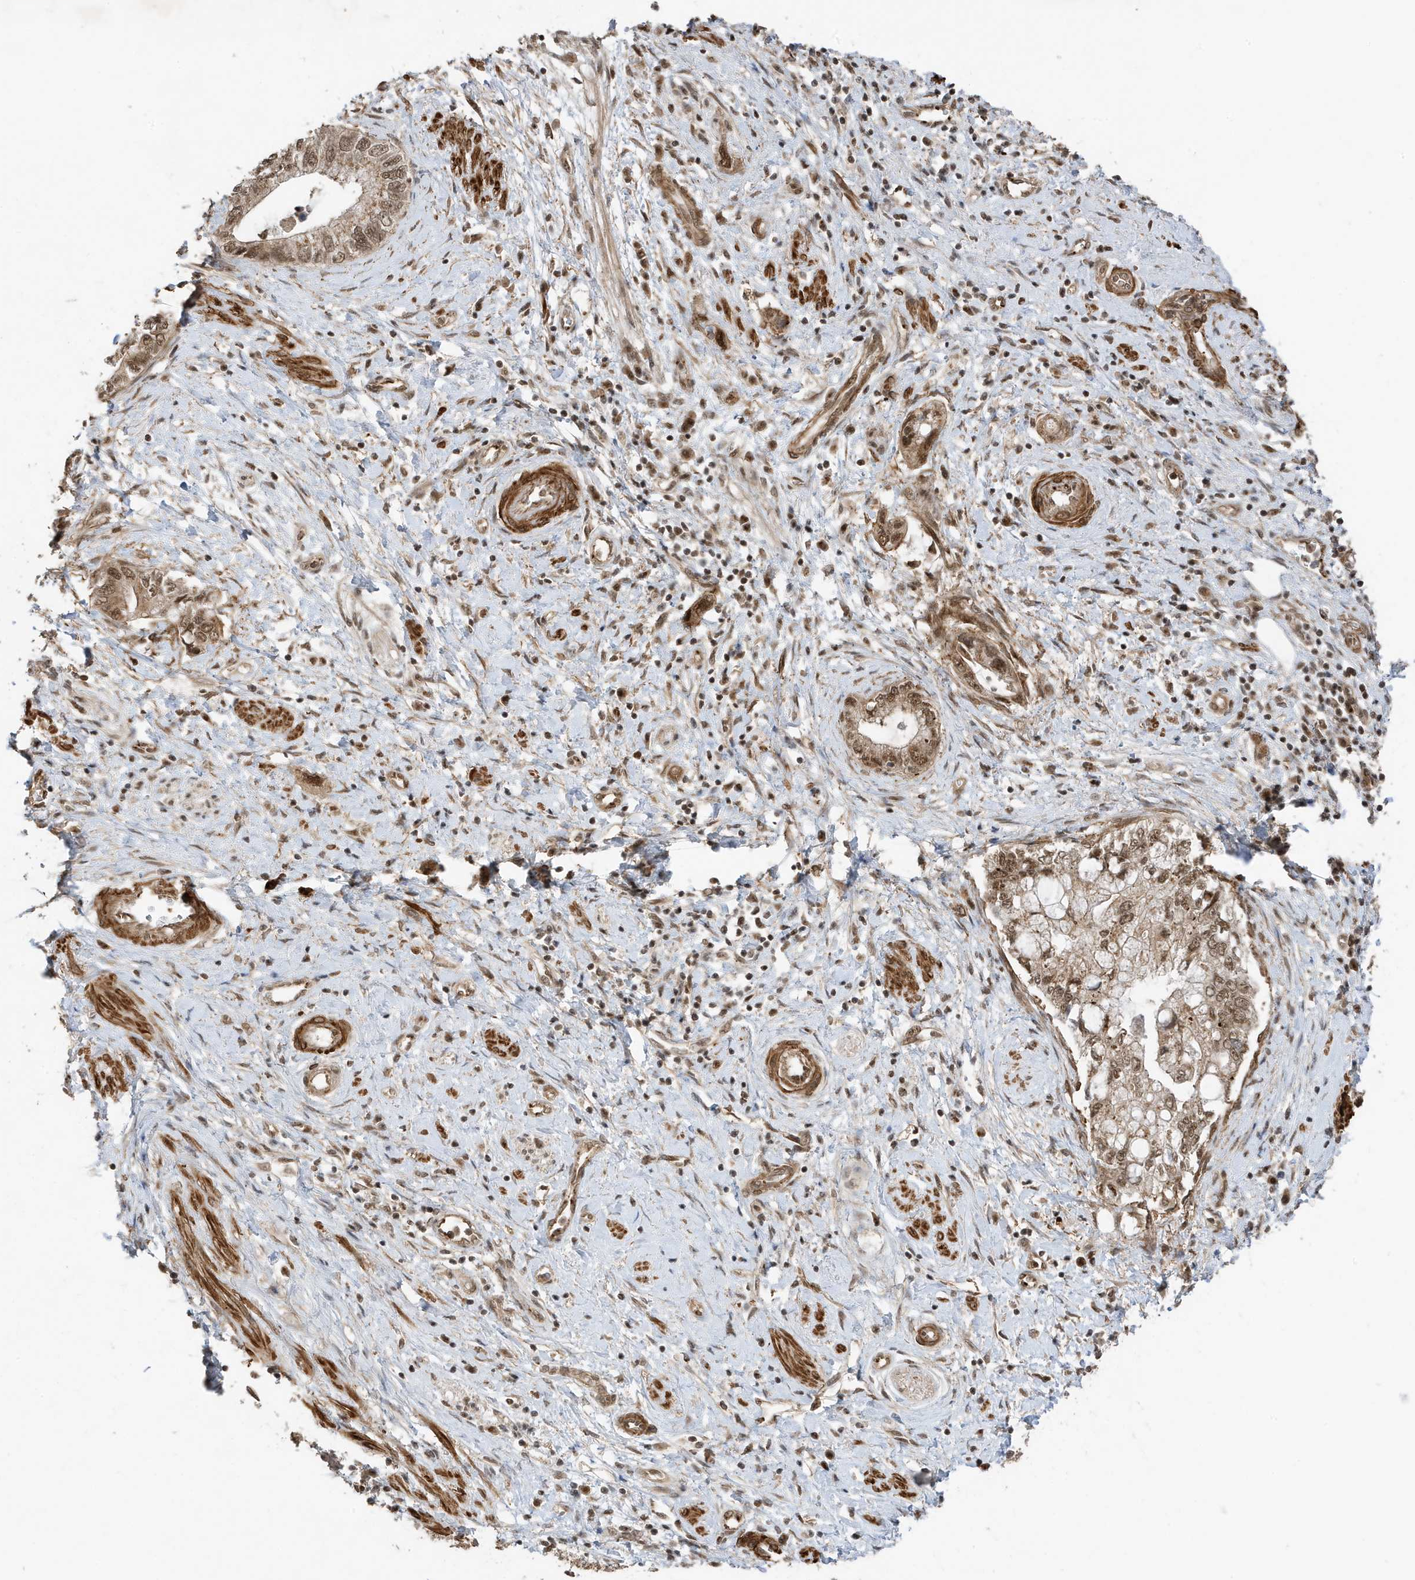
{"staining": {"intensity": "moderate", "quantity": ">75%", "location": "cytoplasmic/membranous,nuclear"}, "tissue": "pancreatic cancer", "cell_type": "Tumor cells", "image_type": "cancer", "snomed": [{"axis": "morphology", "description": "Adenocarcinoma, NOS"}, {"axis": "topography", "description": "Pancreas"}], "caption": "Immunohistochemical staining of adenocarcinoma (pancreatic) displays medium levels of moderate cytoplasmic/membranous and nuclear expression in approximately >75% of tumor cells.", "gene": "MAST3", "patient": {"sex": "female", "age": 73}}